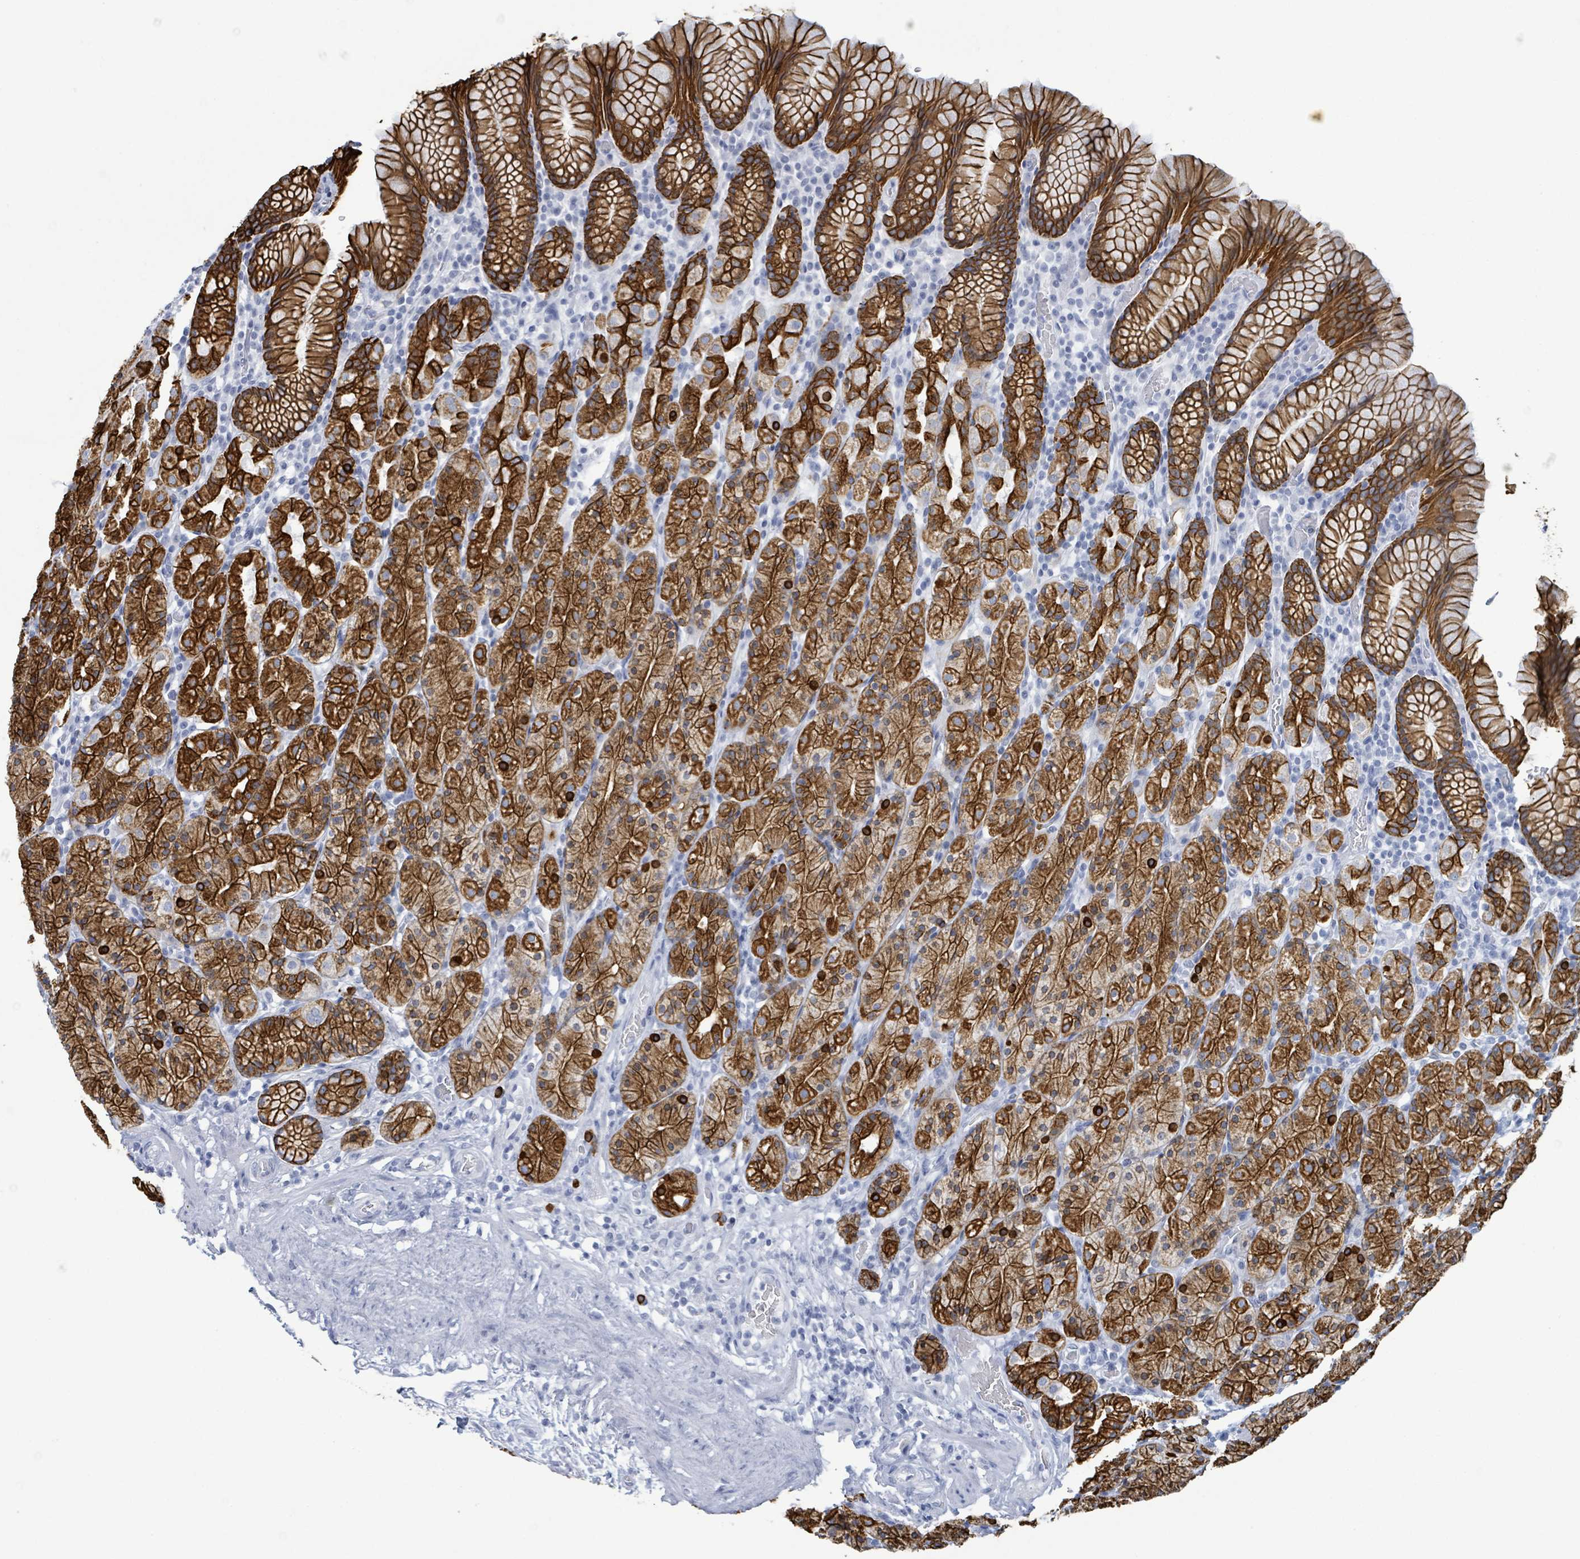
{"staining": {"intensity": "strong", "quantity": ">75%", "location": "cytoplasmic/membranous"}, "tissue": "stomach", "cell_type": "Glandular cells", "image_type": "normal", "snomed": [{"axis": "morphology", "description": "Normal tissue, NOS"}, {"axis": "topography", "description": "Stomach, upper"}, {"axis": "topography", "description": "Stomach"}], "caption": "Normal stomach was stained to show a protein in brown. There is high levels of strong cytoplasmic/membranous positivity in about >75% of glandular cells.", "gene": "KRT8", "patient": {"sex": "male", "age": 62}}